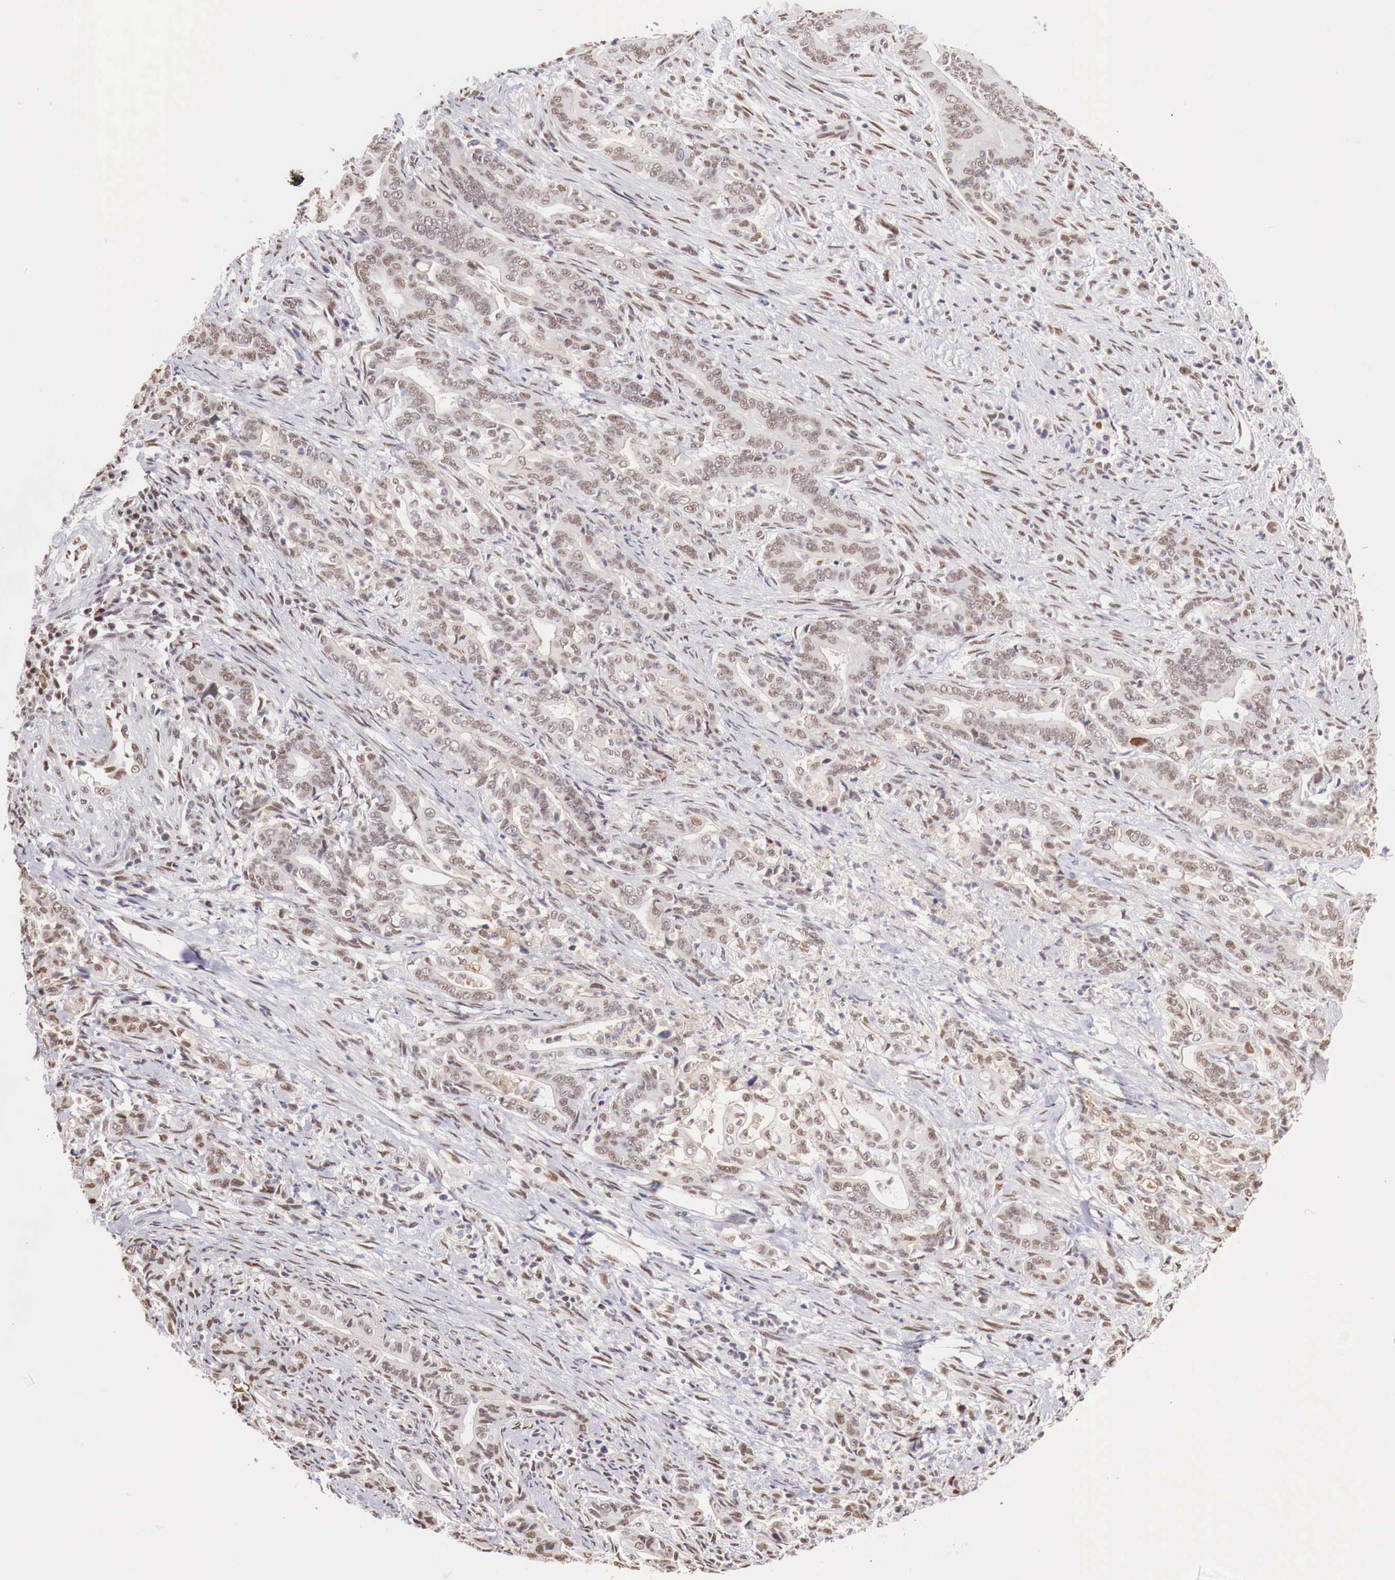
{"staining": {"intensity": "moderate", "quantity": ">75%", "location": "nuclear"}, "tissue": "stomach cancer", "cell_type": "Tumor cells", "image_type": "cancer", "snomed": [{"axis": "morphology", "description": "Adenocarcinoma, NOS"}, {"axis": "topography", "description": "Stomach"}], "caption": "DAB immunohistochemical staining of stomach cancer (adenocarcinoma) demonstrates moderate nuclear protein staining in about >75% of tumor cells.", "gene": "FOXP2", "patient": {"sex": "female", "age": 76}}